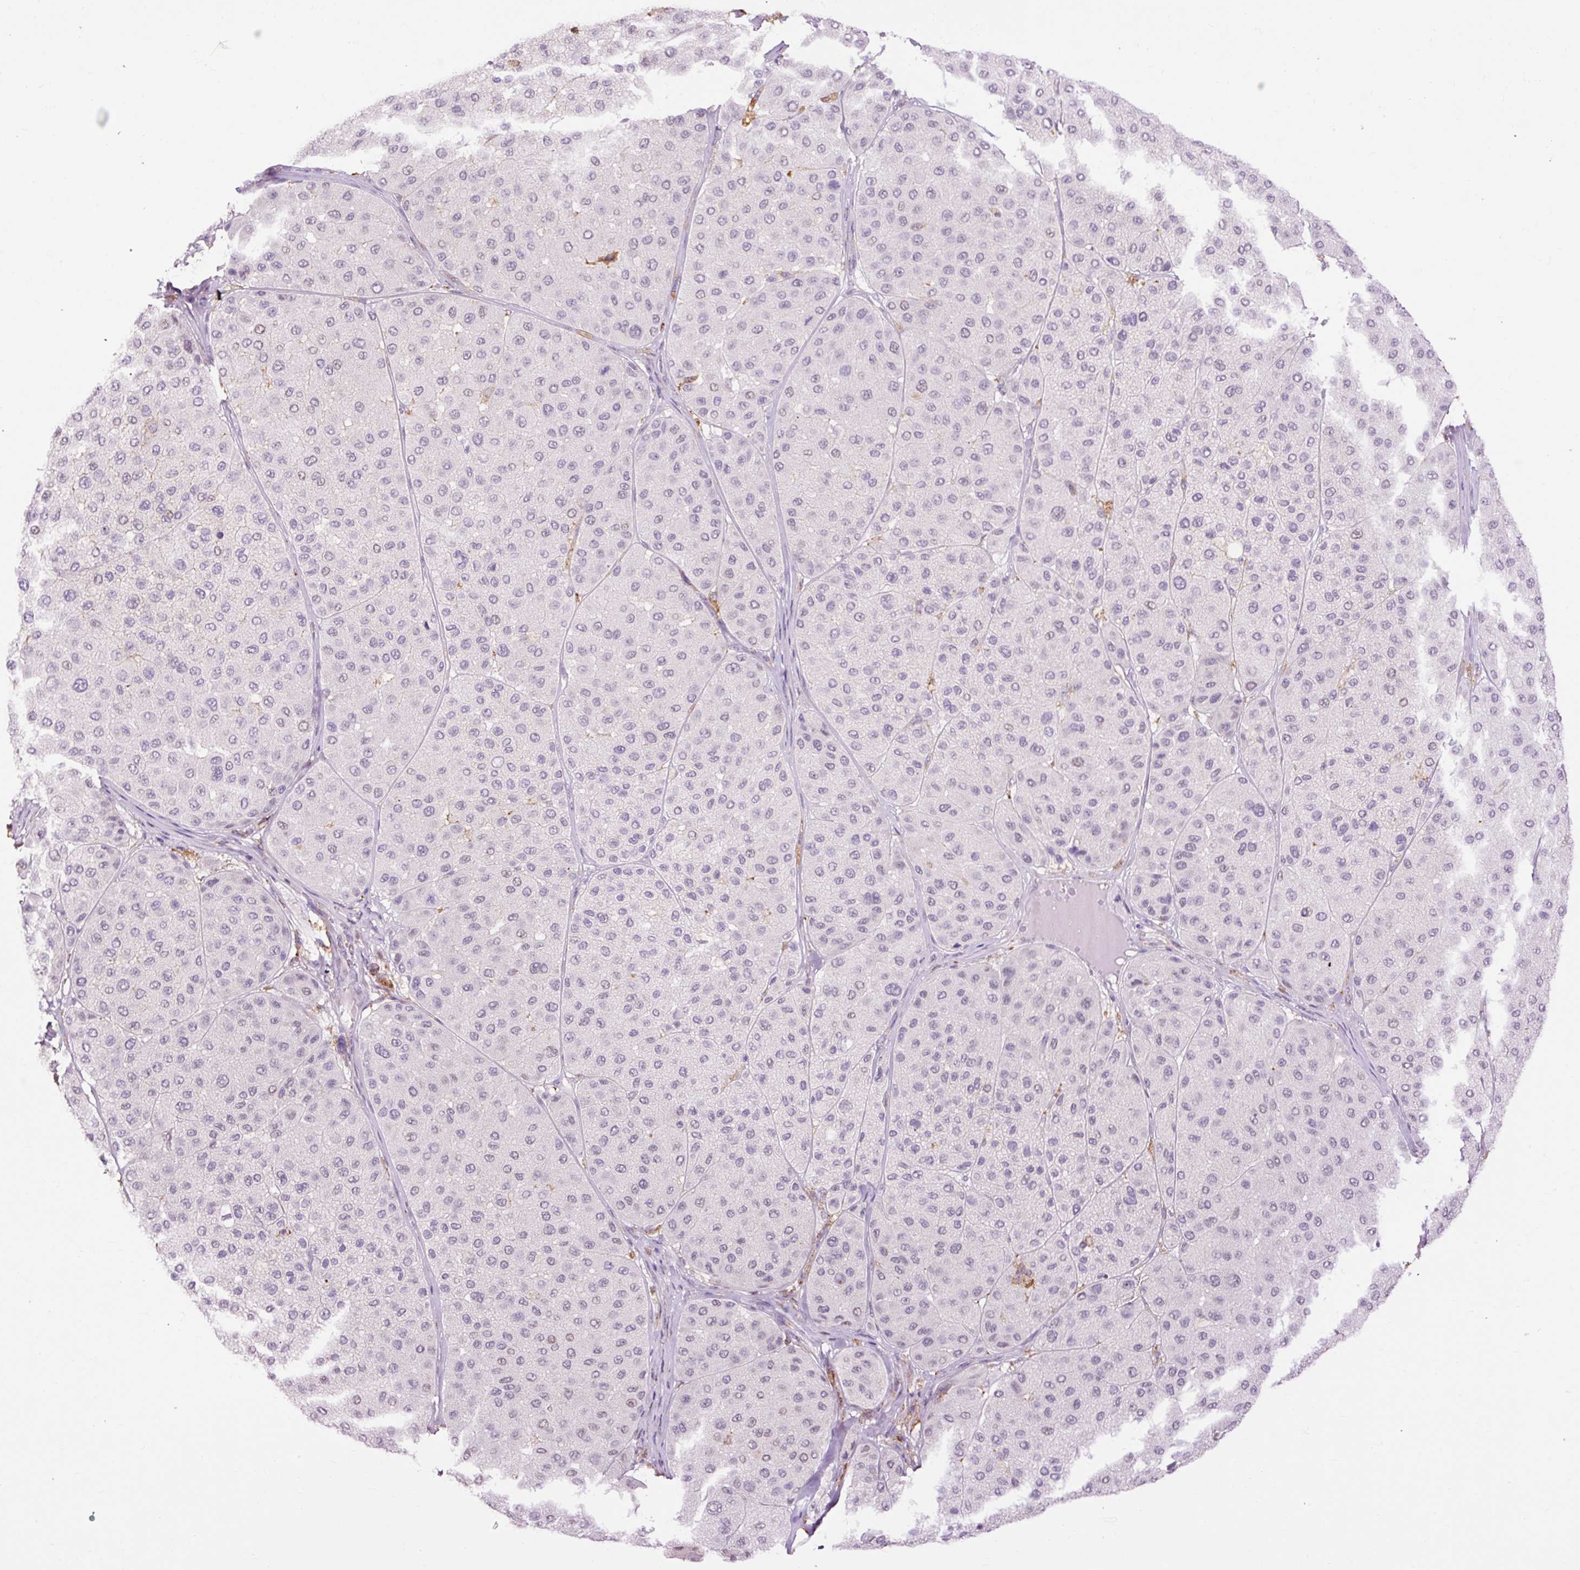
{"staining": {"intensity": "negative", "quantity": "none", "location": "none"}, "tissue": "melanoma", "cell_type": "Tumor cells", "image_type": "cancer", "snomed": [{"axis": "morphology", "description": "Malignant melanoma, Metastatic site"}, {"axis": "topography", "description": "Smooth muscle"}], "caption": "Immunohistochemical staining of human malignant melanoma (metastatic site) shows no significant staining in tumor cells.", "gene": "LY86", "patient": {"sex": "male", "age": 41}}